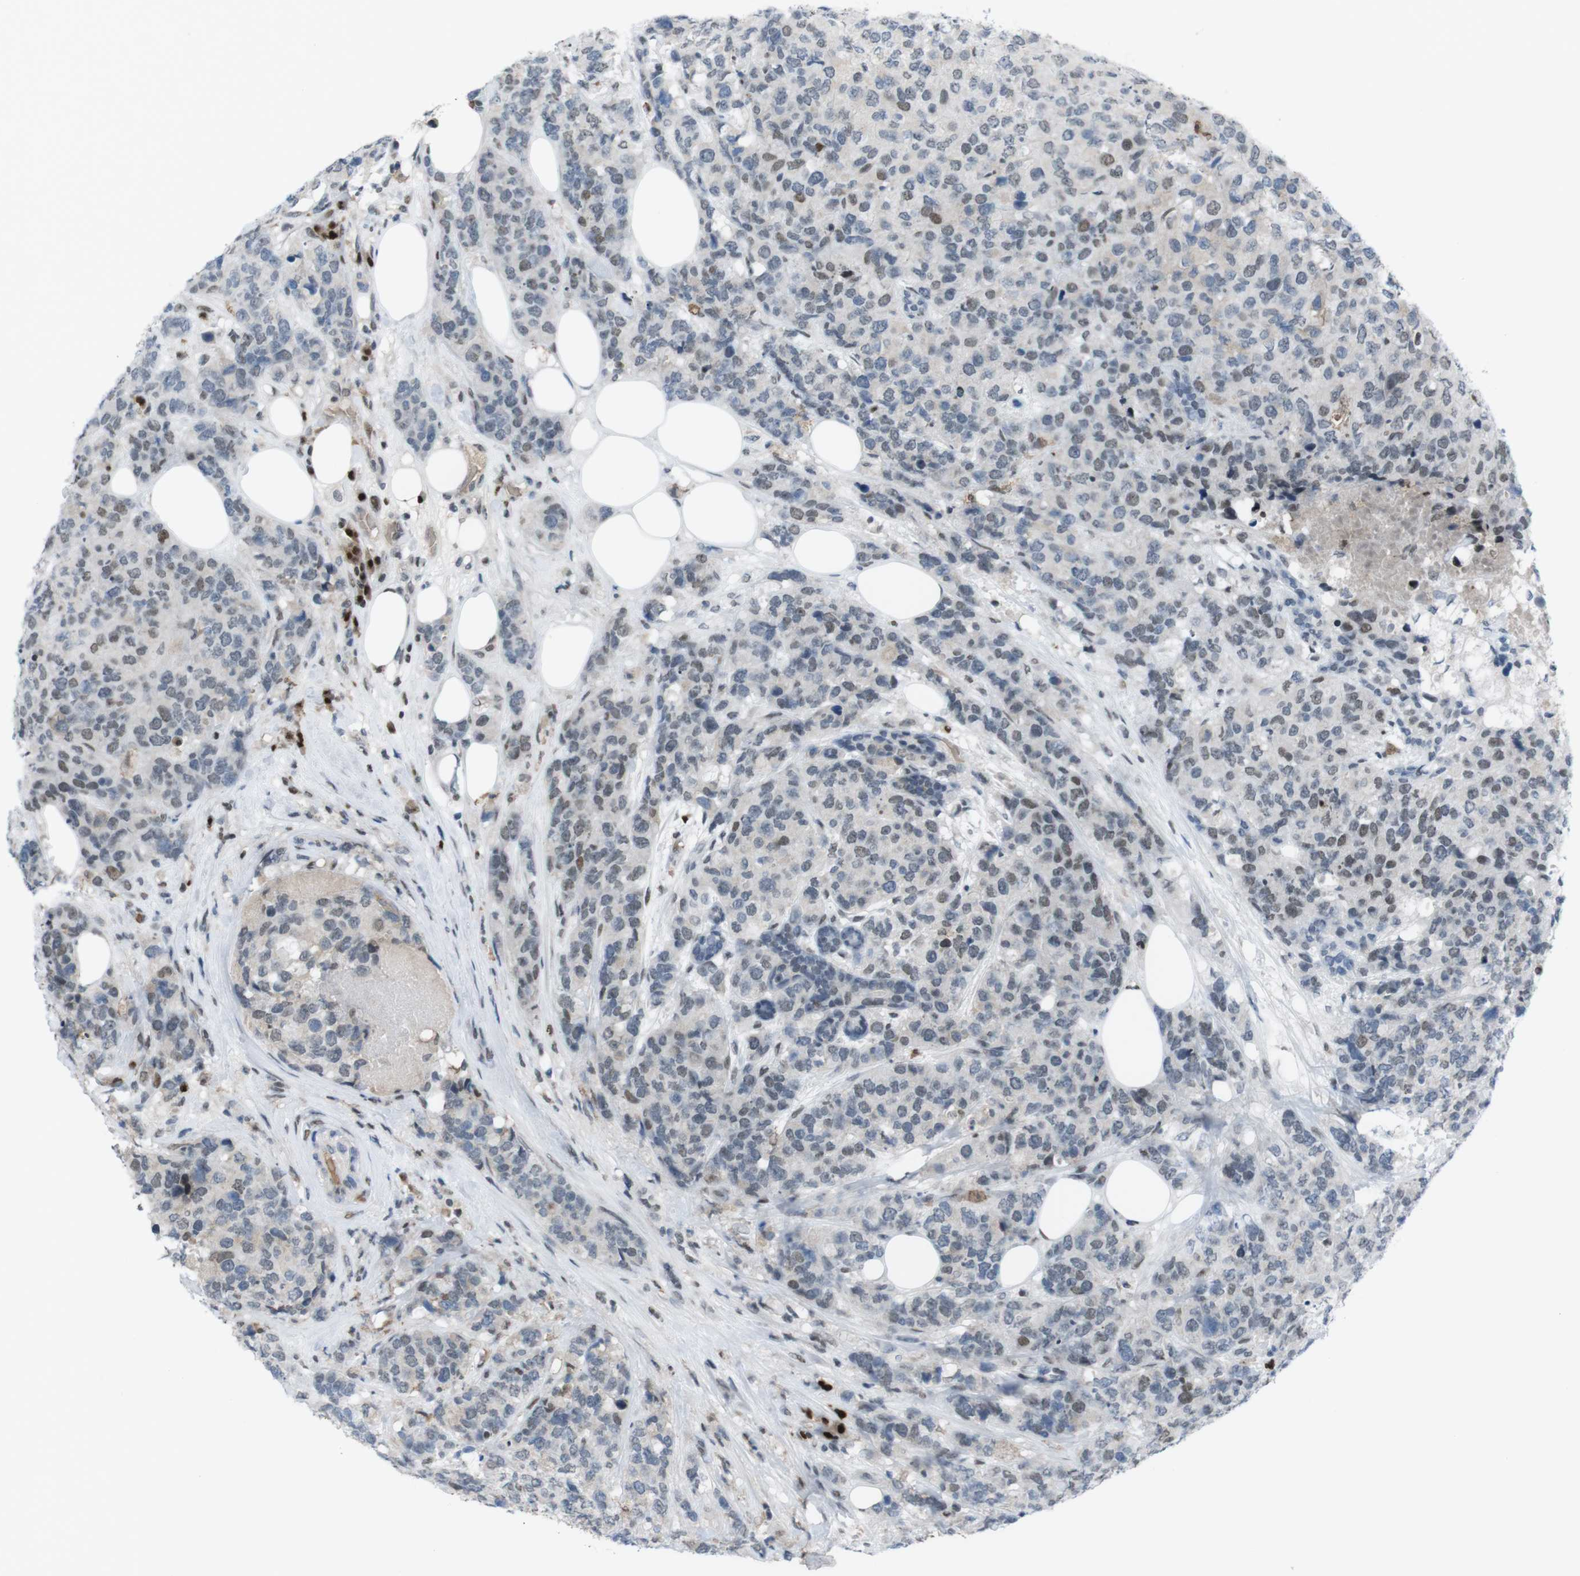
{"staining": {"intensity": "weak", "quantity": "25%-75%", "location": "nuclear"}, "tissue": "breast cancer", "cell_type": "Tumor cells", "image_type": "cancer", "snomed": [{"axis": "morphology", "description": "Lobular carcinoma"}, {"axis": "topography", "description": "Breast"}], "caption": "Approximately 25%-75% of tumor cells in lobular carcinoma (breast) exhibit weak nuclear protein expression as visualized by brown immunohistochemical staining.", "gene": "SUB1", "patient": {"sex": "female", "age": 59}}